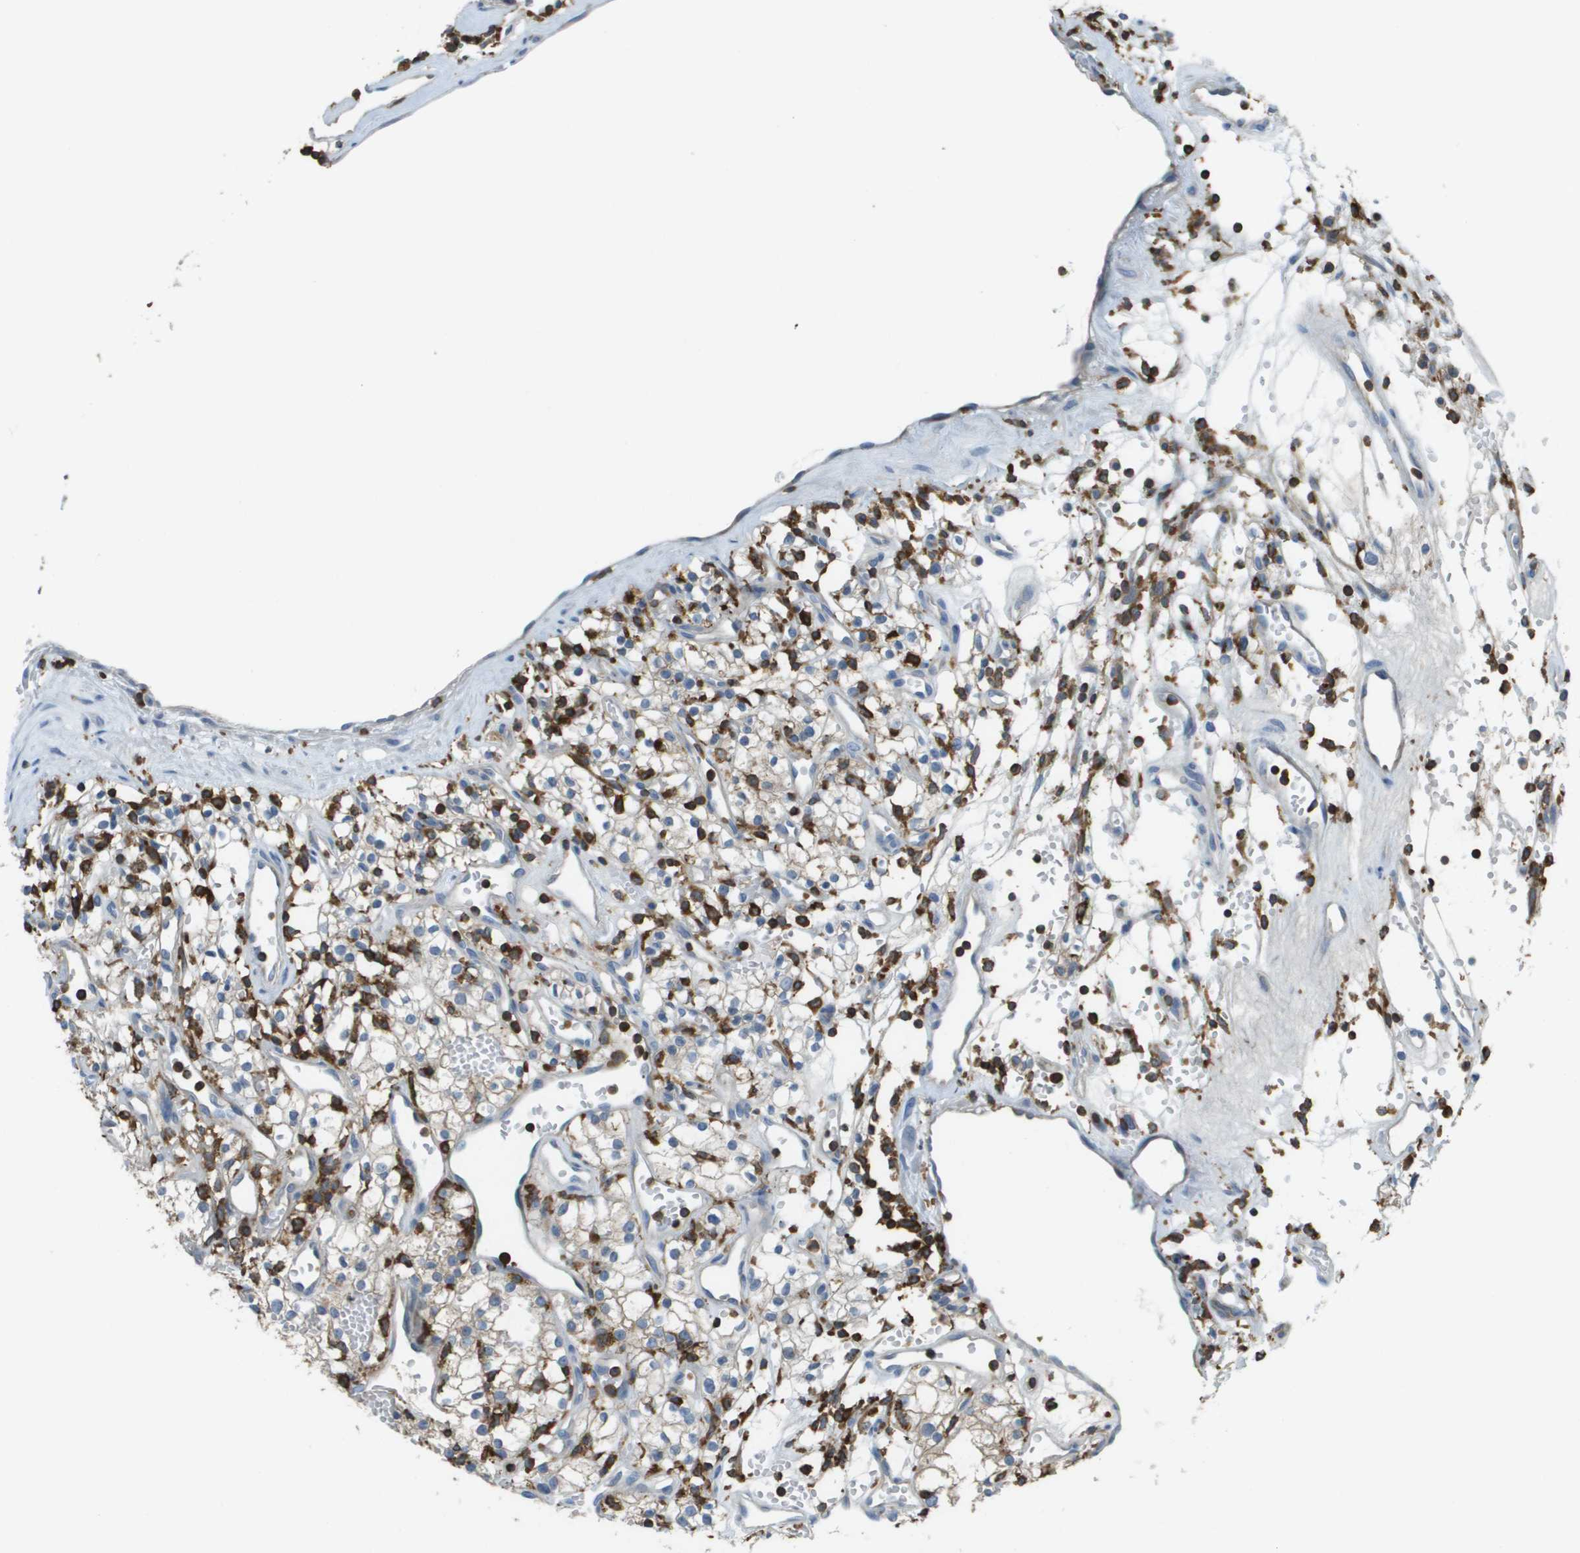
{"staining": {"intensity": "weak", "quantity": ">75%", "location": "cytoplasmic/membranous"}, "tissue": "renal cancer", "cell_type": "Tumor cells", "image_type": "cancer", "snomed": [{"axis": "morphology", "description": "Adenocarcinoma, NOS"}, {"axis": "topography", "description": "Kidney"}], "caption": "Immunohistochemistry (DAB (3,3'-diaminobenzidine)) staining of human adenocarcinoma (renal) reveals weak cytoplasmic/membranous protein staining in about >75% of tumor cells.", "gene": "APBB1IP", "patient": {"sex": "male", "age": 59}}